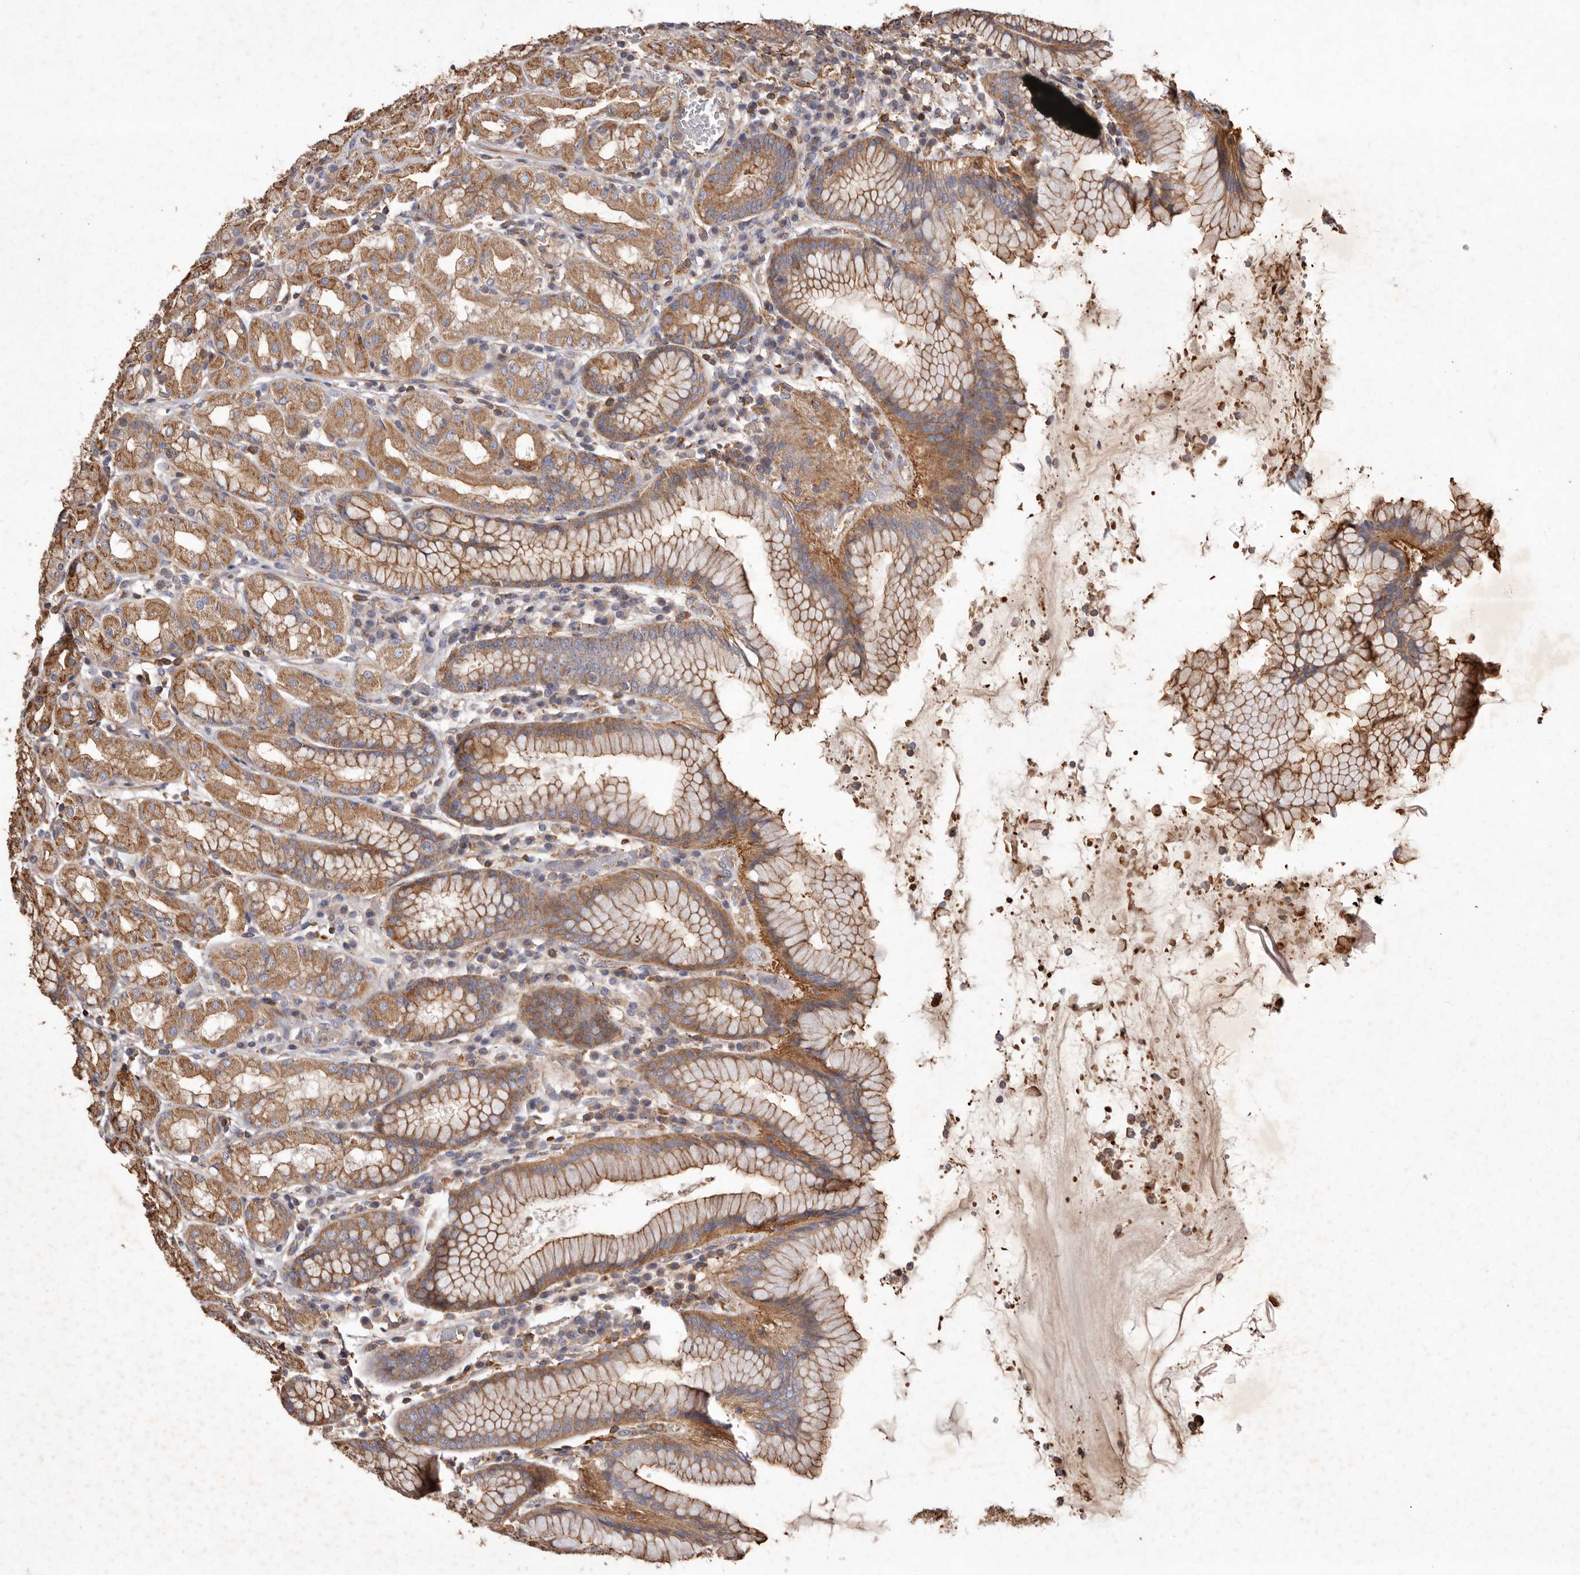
{"staining": {"intensity": "moderate", "quantity": "25%-75%", "location": "cytoplasmic/membranous"}, "tissue": "stomach", "cell_type": "Glandular cells", "image_type": "normal", "snomed": [{"axis": "morphology", "description": "Normal tissue, NOS"}, {"axis": "topography", "description": "Stomach"}, {"axis": "topography", "description": "Stomach, lower"}], "caption": "The image shows staining of unremarkable stomach, revealing moderate cytoplasmic/membranous protein positivity (brown color) within glandular cells.", "gene": "COQ8B", "patient": {"sex": "female", "age": 56}}